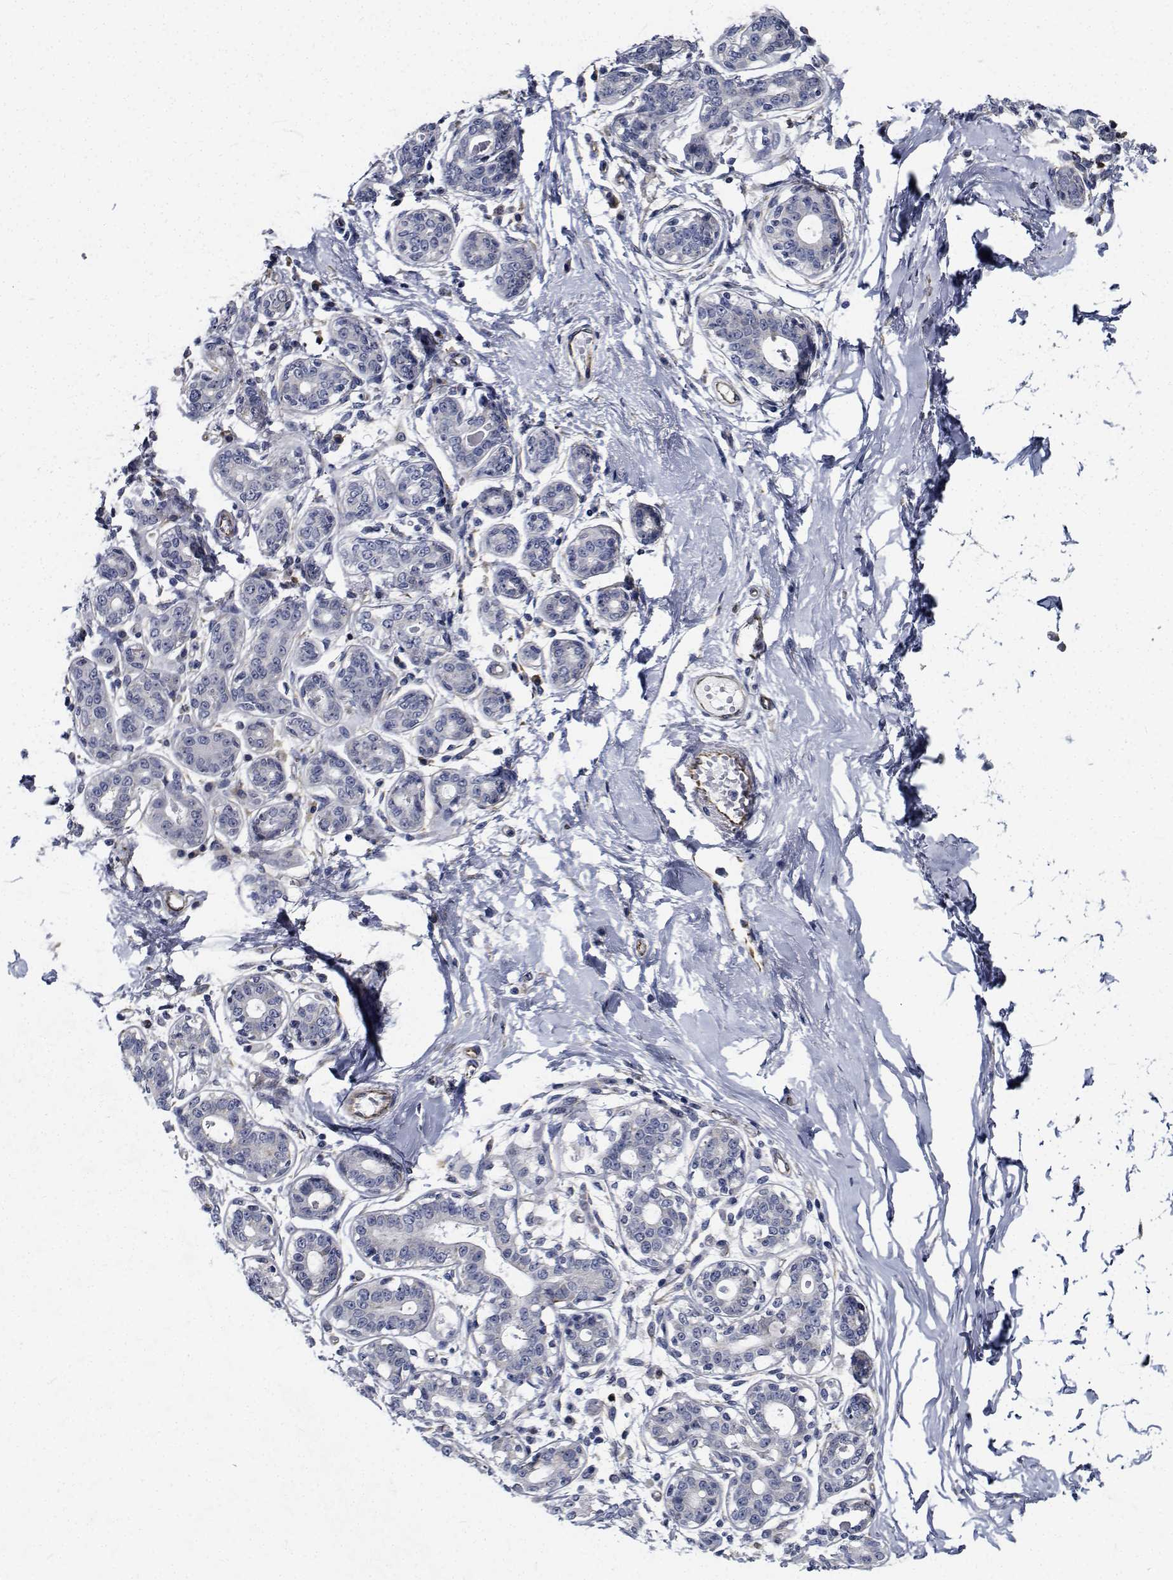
{"staining": {"intensity": "negative", "quantity": "none", "location": "none"}, "tissue": "breast", "cell_type": "Adipocytes", "image_type": "normal", "snomed": [{"axis": "morphology", "description": "Normal tissue, NOS"}, {"axis": "topography", "description": "Skin"}, {"axis": "topography", "description": "Breast"}], "caption": "This is an immunohistochemistry photomicrograph of unremarkable breast. There is no expression in adipocytes.", "gene": "TTBK1", "patient": {"sex": "female", "age": 43}}